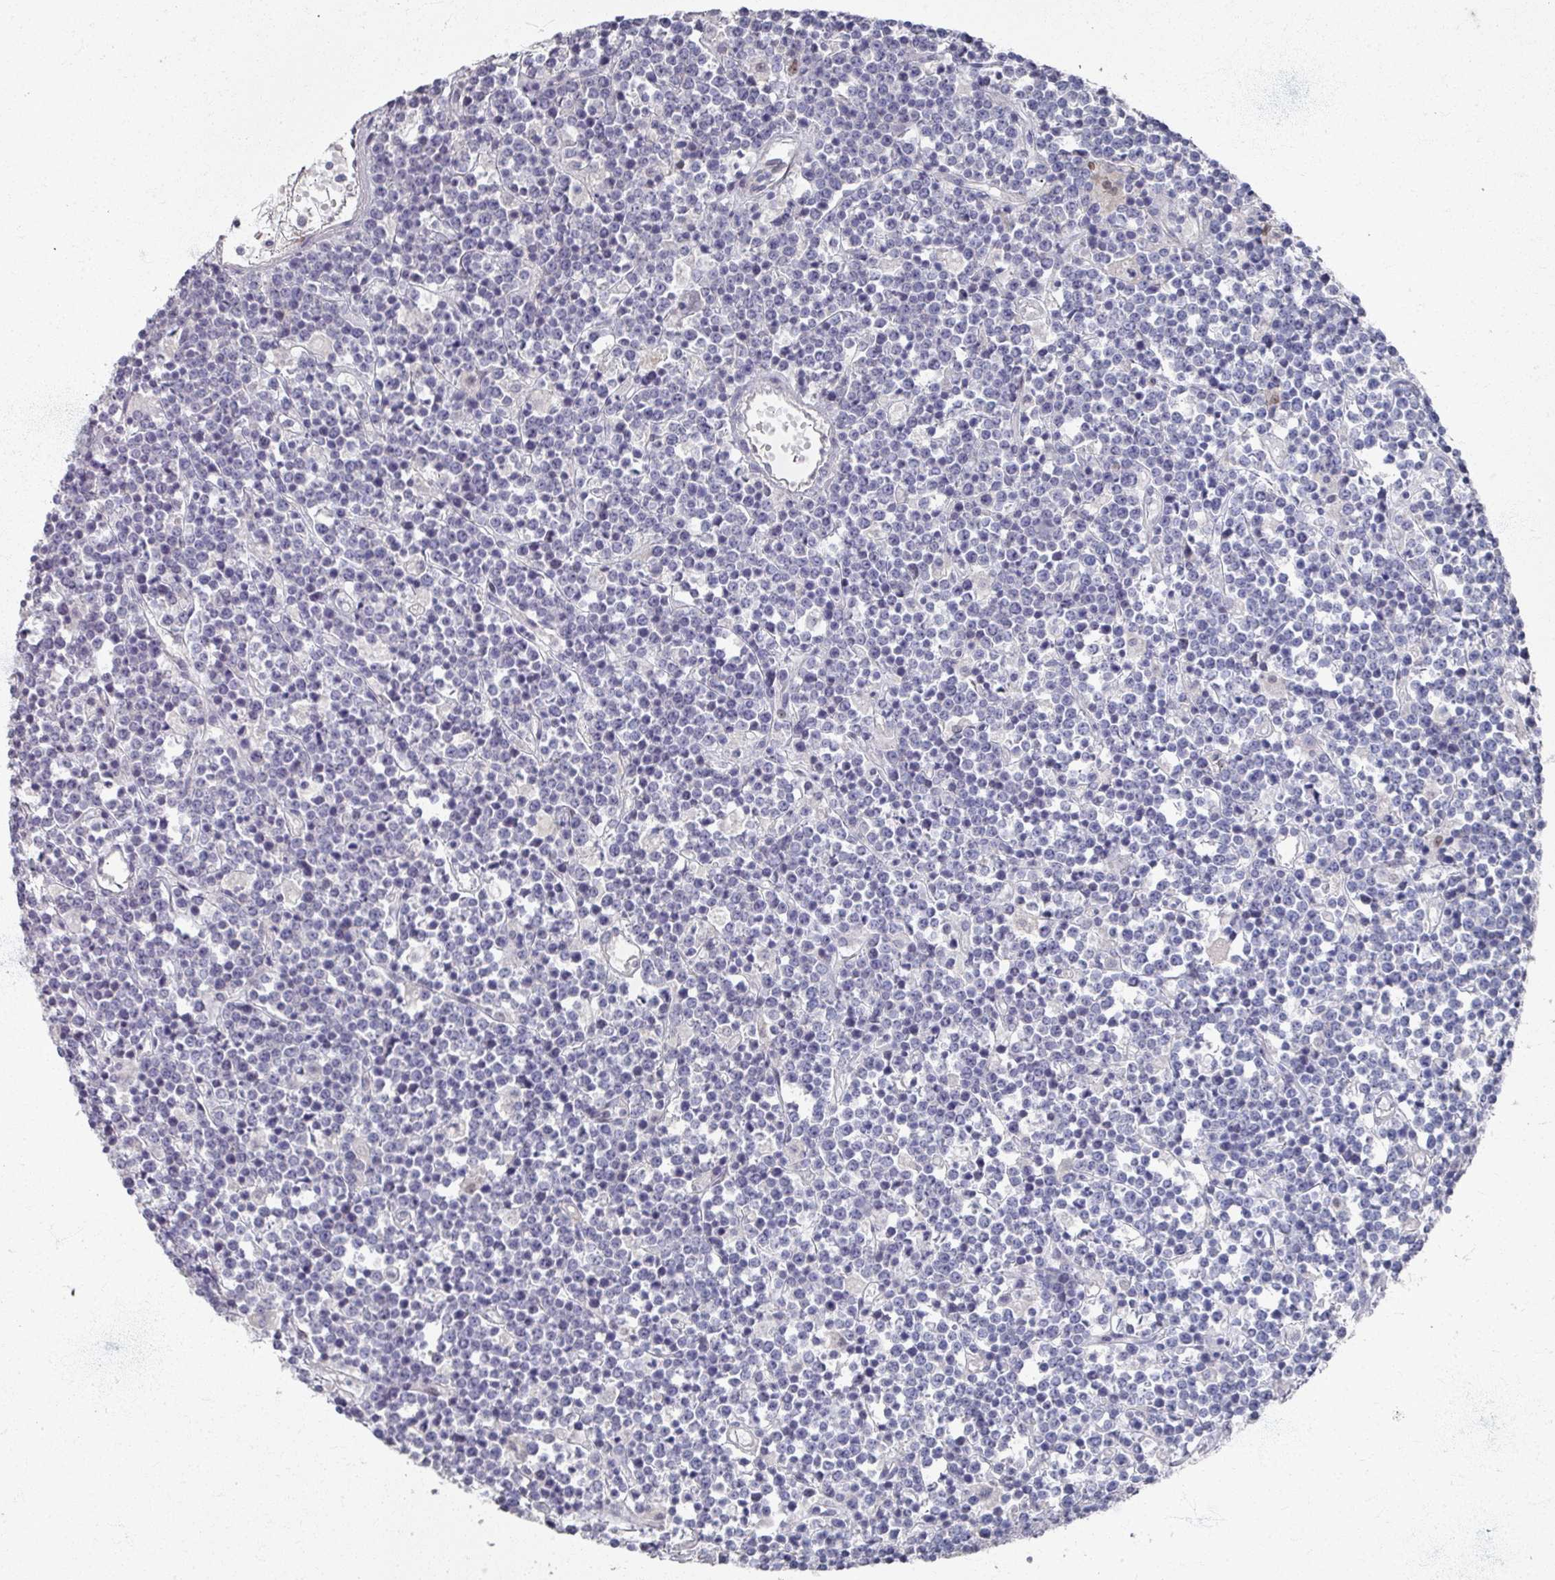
{"staining": {"intensity": "negative", "quantity": "none", "location": "none"}, "tissue": "lymphoma", "cell_type": "Tumor cells", "image_type": "cancer", "snomed": [{"axis": "morphology", "description": "Malignant lymphoma, non-Hodgkin's type, High grade"}, {"axis": "topography", "description": "Ovary"}], "caption": "Immunohistochemistry (IHC) of high-grade malignant lymphoma, non-Hodgkin's type shows no staining in tumor cells.", "gene": "TTYH3", "patient": {"sex": "female", "age": 56}}